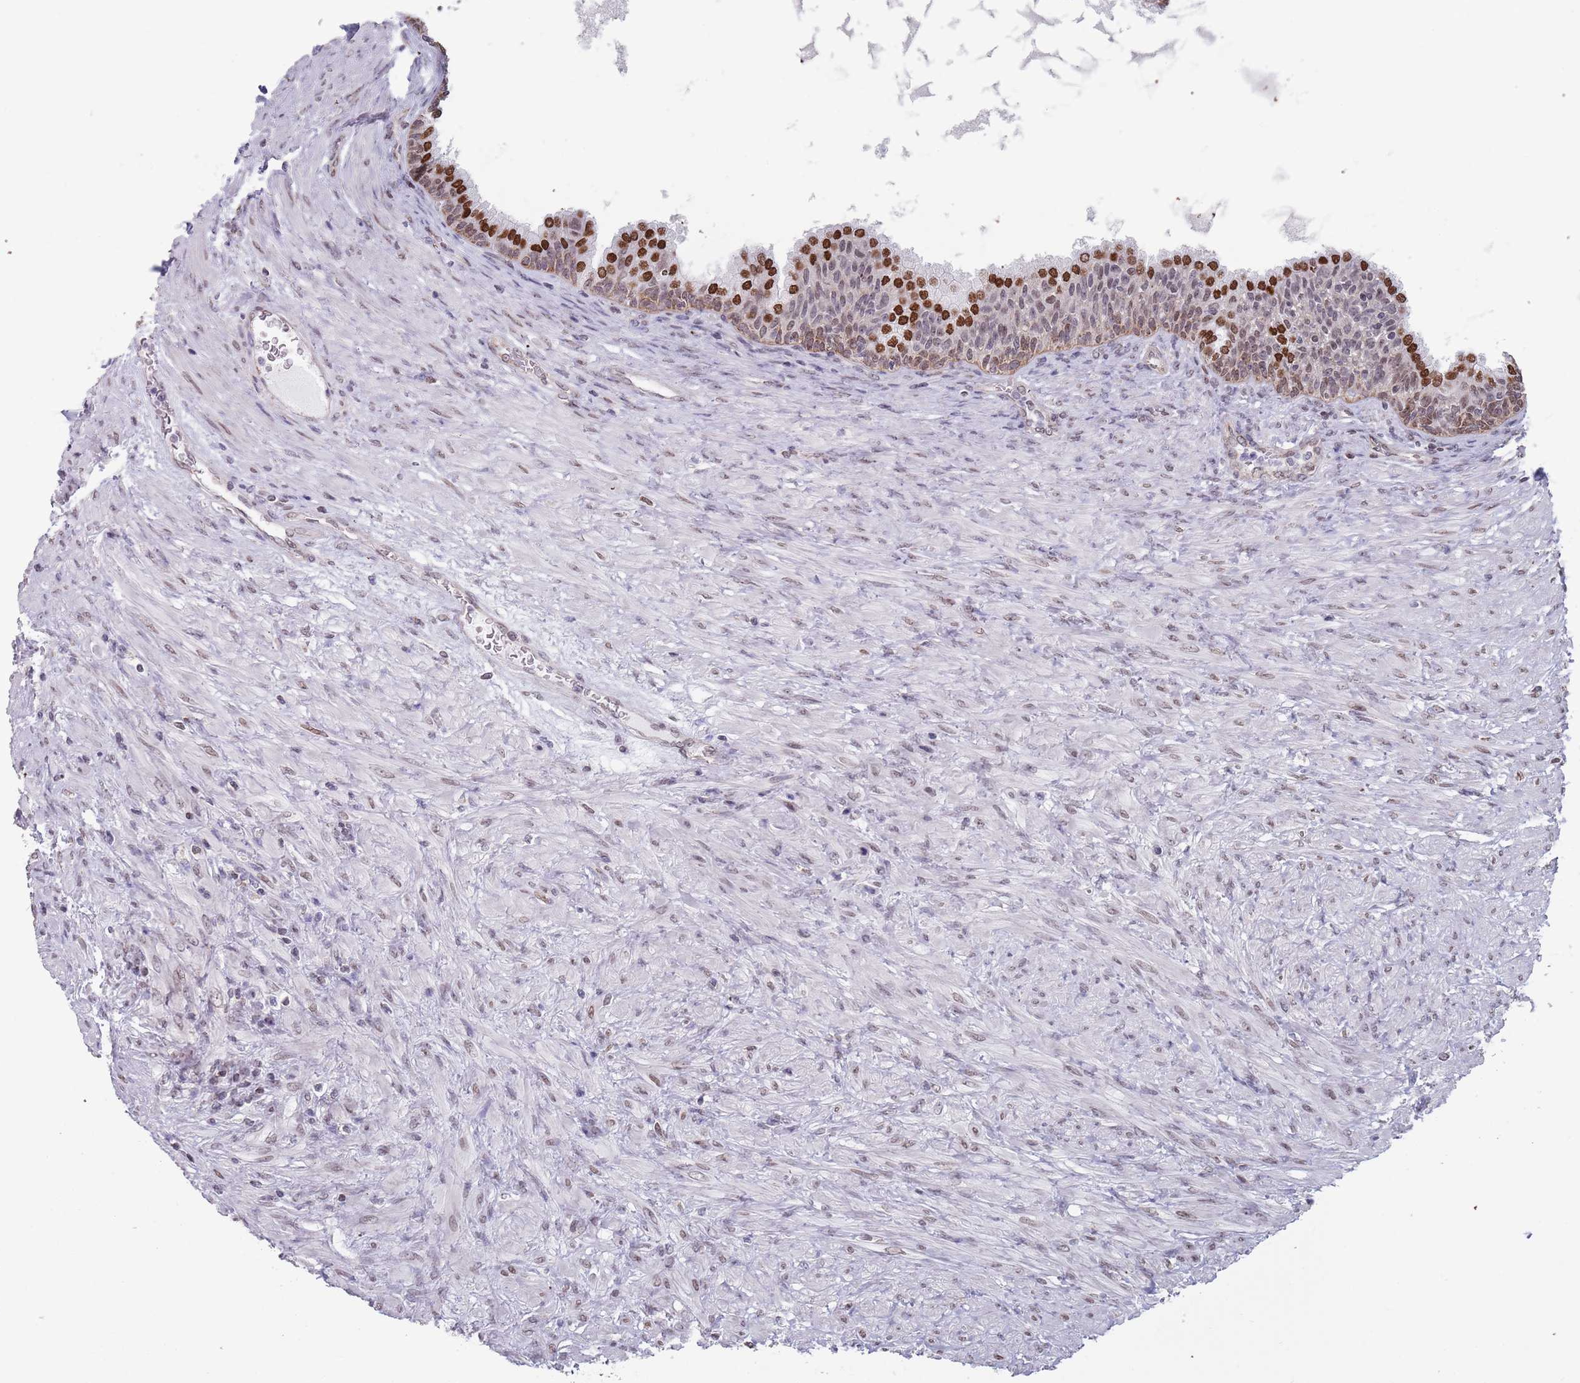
{"staining": {"intensity": "strong", "quantity": ">75%", "location": "nuclear"}, "tissue": "prostate", "cell_type": "Glandular cells", "image_type": "normal", "snomed": [{"axis": "morphology", "description": "Normal tissue, NOS"}, {"axis": "topography", "description": "Prostate"}], "caption": "A high amount of strong nuclear staining is appreciated in about >75% of glandular cells in benign prostate.", "gene": "MFSD12", "patient": {"sex": "male", "age": 76}}